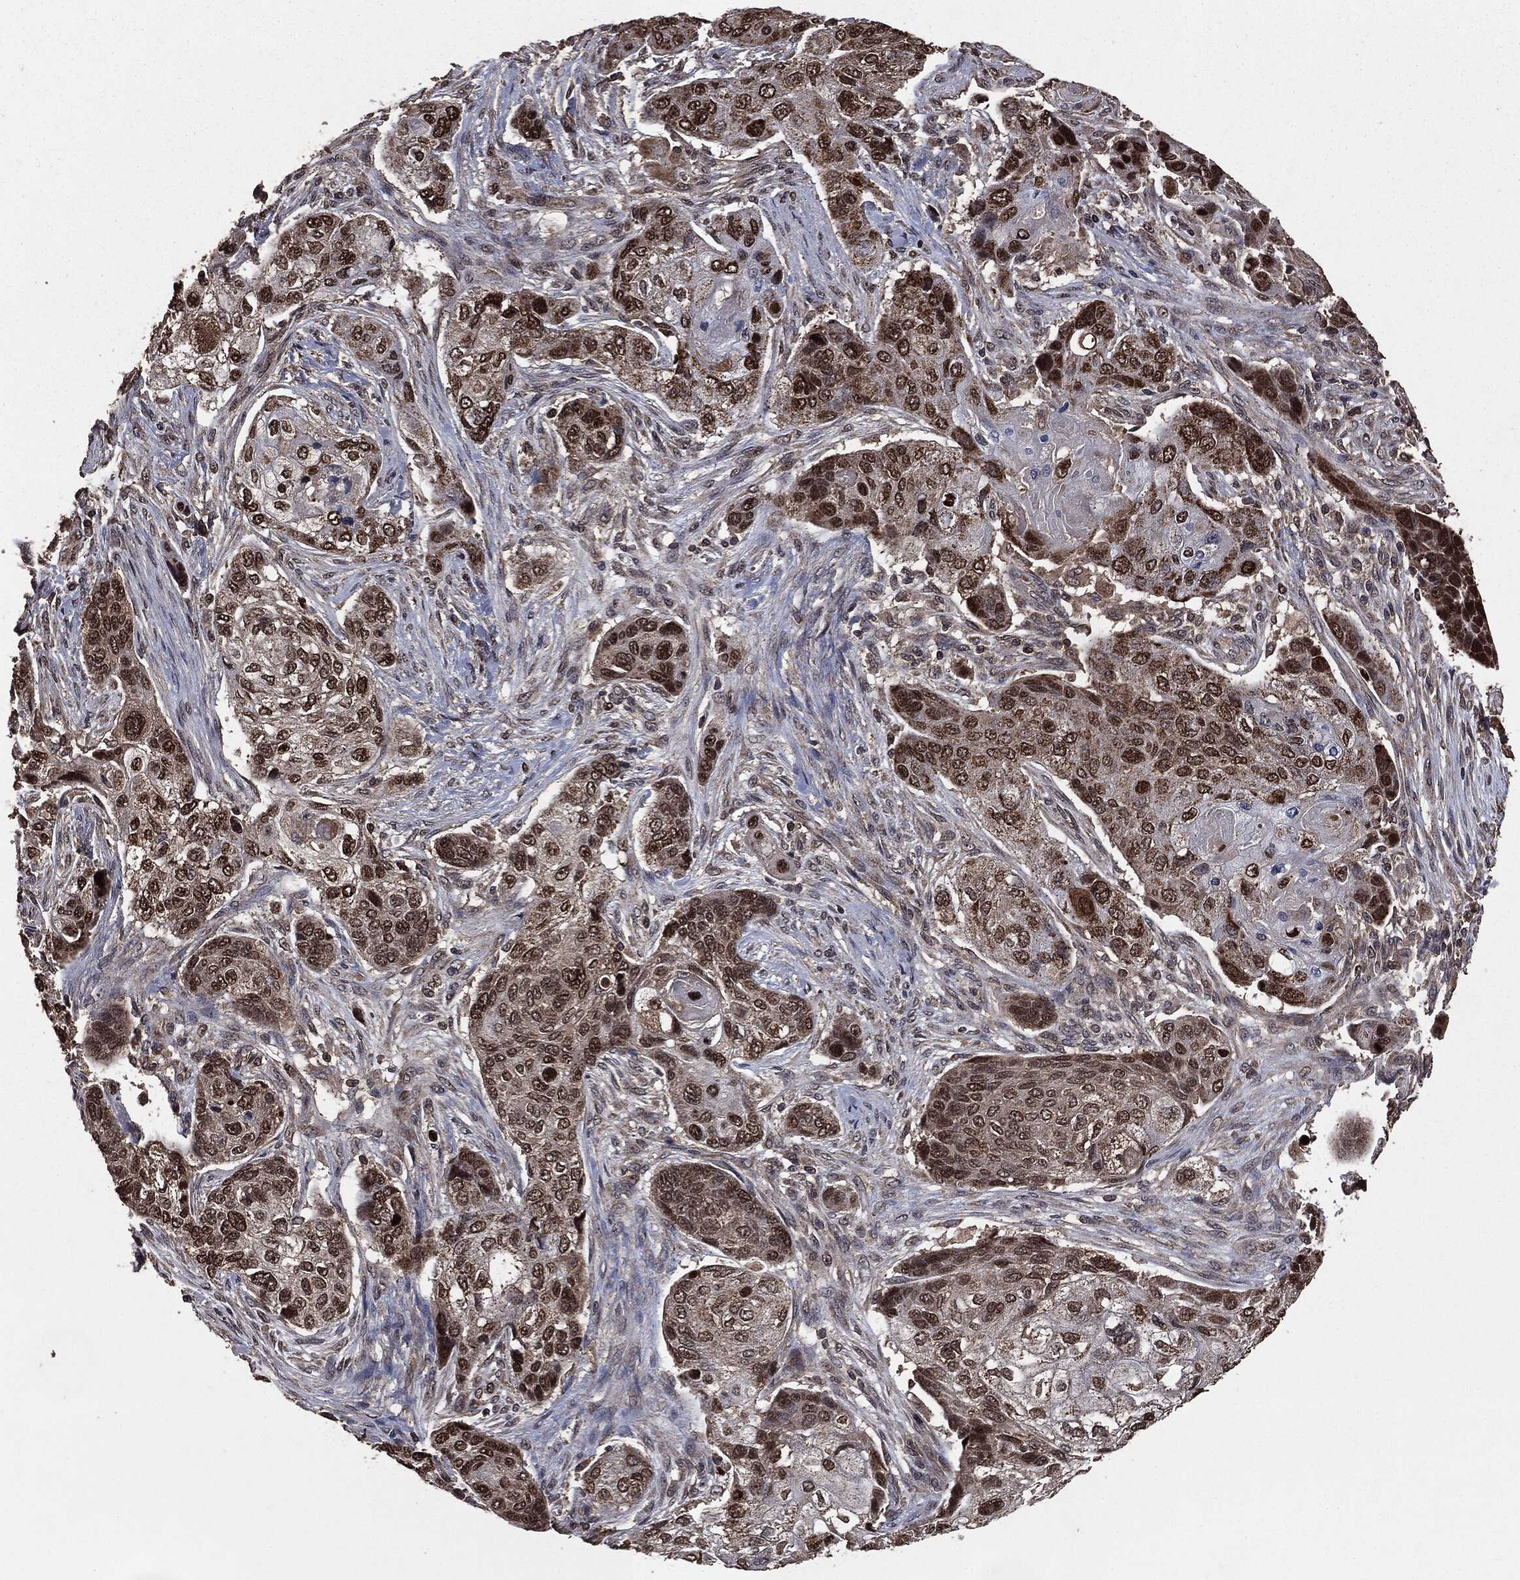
{"staining": {"intensity": "strong", "quantity": ">75%", "location": "cytoplasmic/membranous,nuclear"}, "tissue": "lung cancer", "cell_type": "Tumor cells", "image_type": "cancer", "snomed": [{"axis": "morphology", "description": "Normal tissue, NOS"}, {"axis": "morphology", "description": "Squamous cell carcinoma, NOS"}, {"axis": "topography", "description": "Bronchus"}, {"axis": "topography", "description": "Lung"}], "caption": "Immunohistochemical staining of lung cancer (squamous cell carcinoma) shows strong cytoplasmic/membranous and nuclear protein expression in about >75% of tumor cells.", "gene": "PPP6R2", "patient": {"sex": "male", "age": 69}}